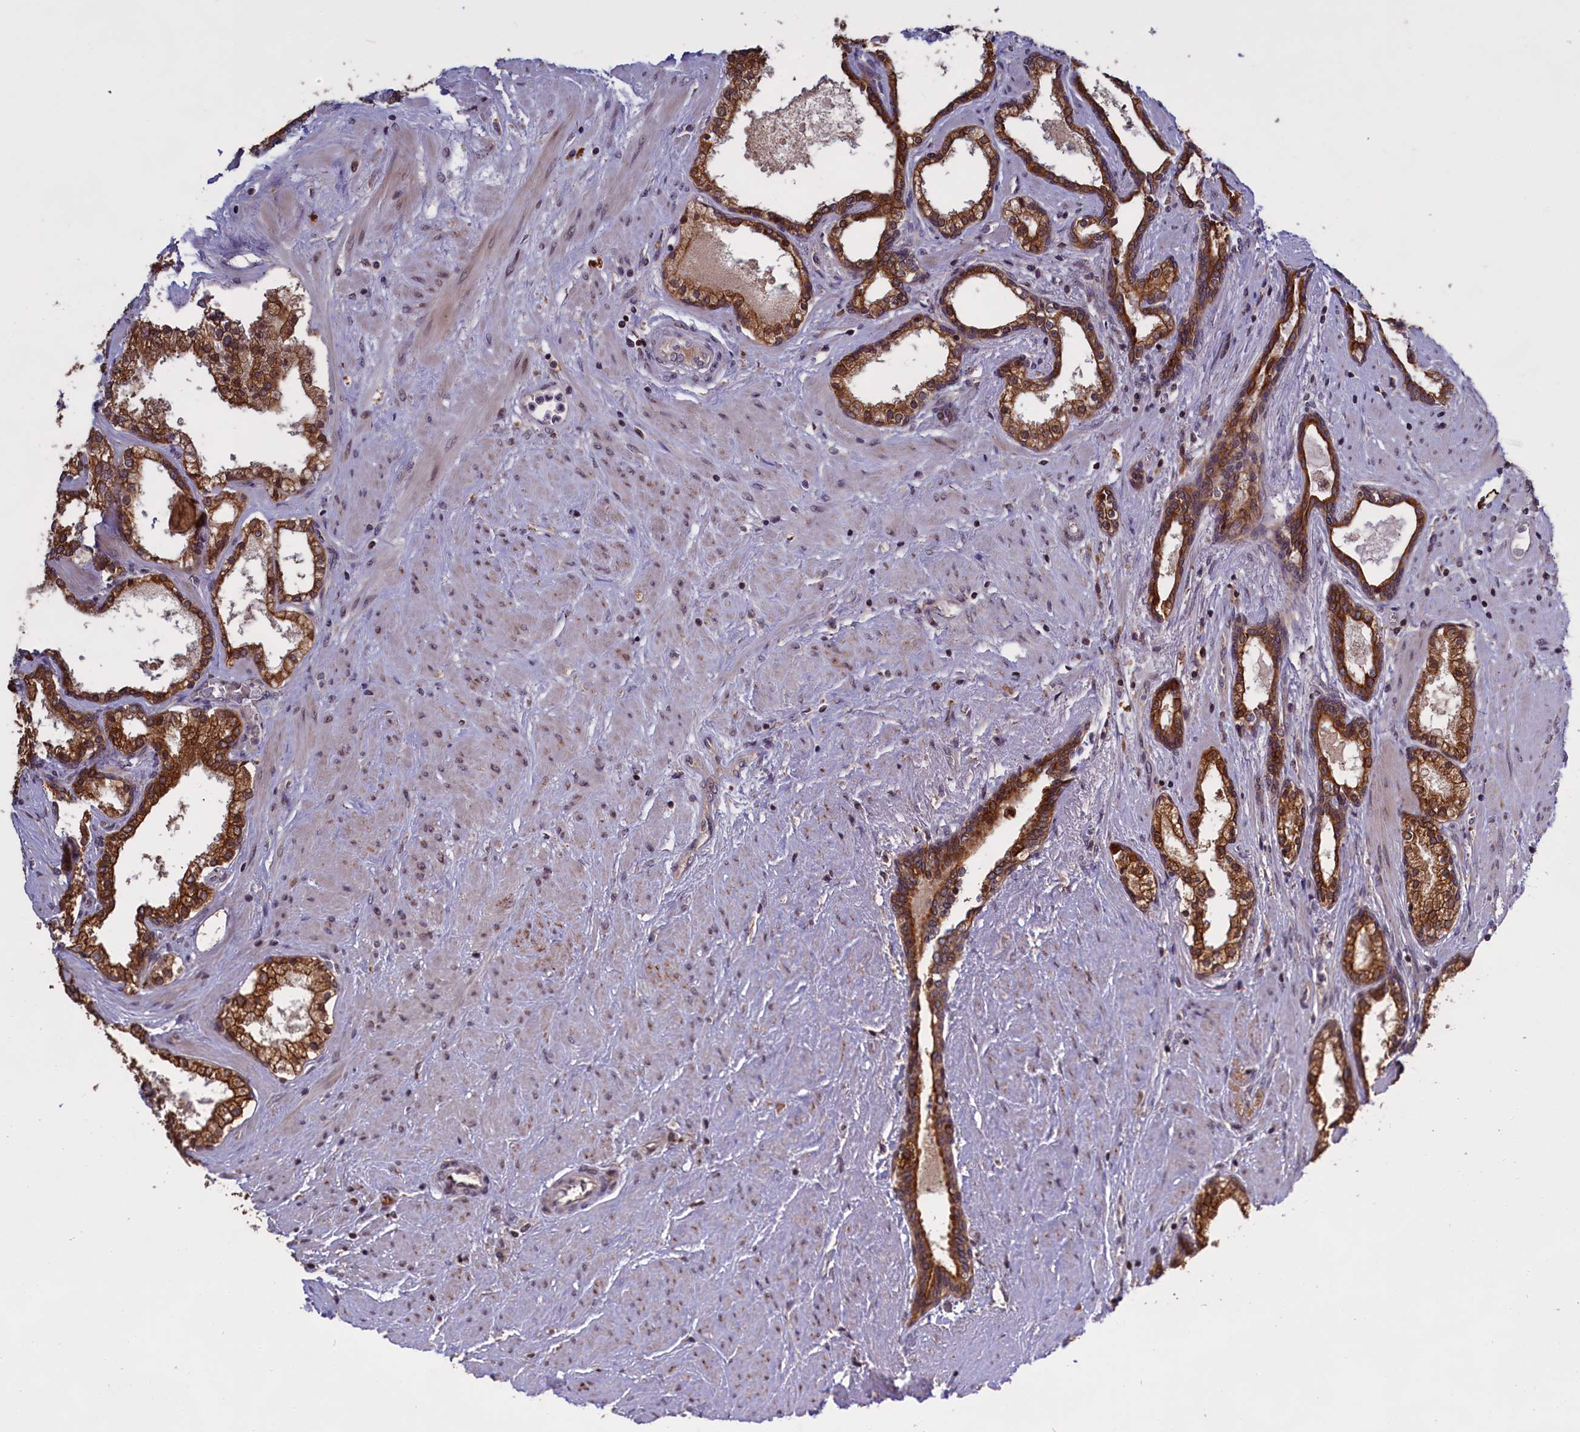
{"staining": {"intensity": "strong", "quantity": ">75%", "location": "cytoplasmic/membranous"}, "tissue": "prostate cancer", "cell_type": "Tumor cells", "image_type": "cancer", "snomed": [{"axis": "morphology", "description": "Adenocarcinoma, High grade"}, {"axis": "topography", "description": "Prostate"}], "caption": "Human prostate cancer stained for a protein (brown) reveals strong cytoplasmic/membranous positive staining in about >75% of tumor cells.", "gene": "DENND1B", "patient": {"sex": "male", "age": 58}}